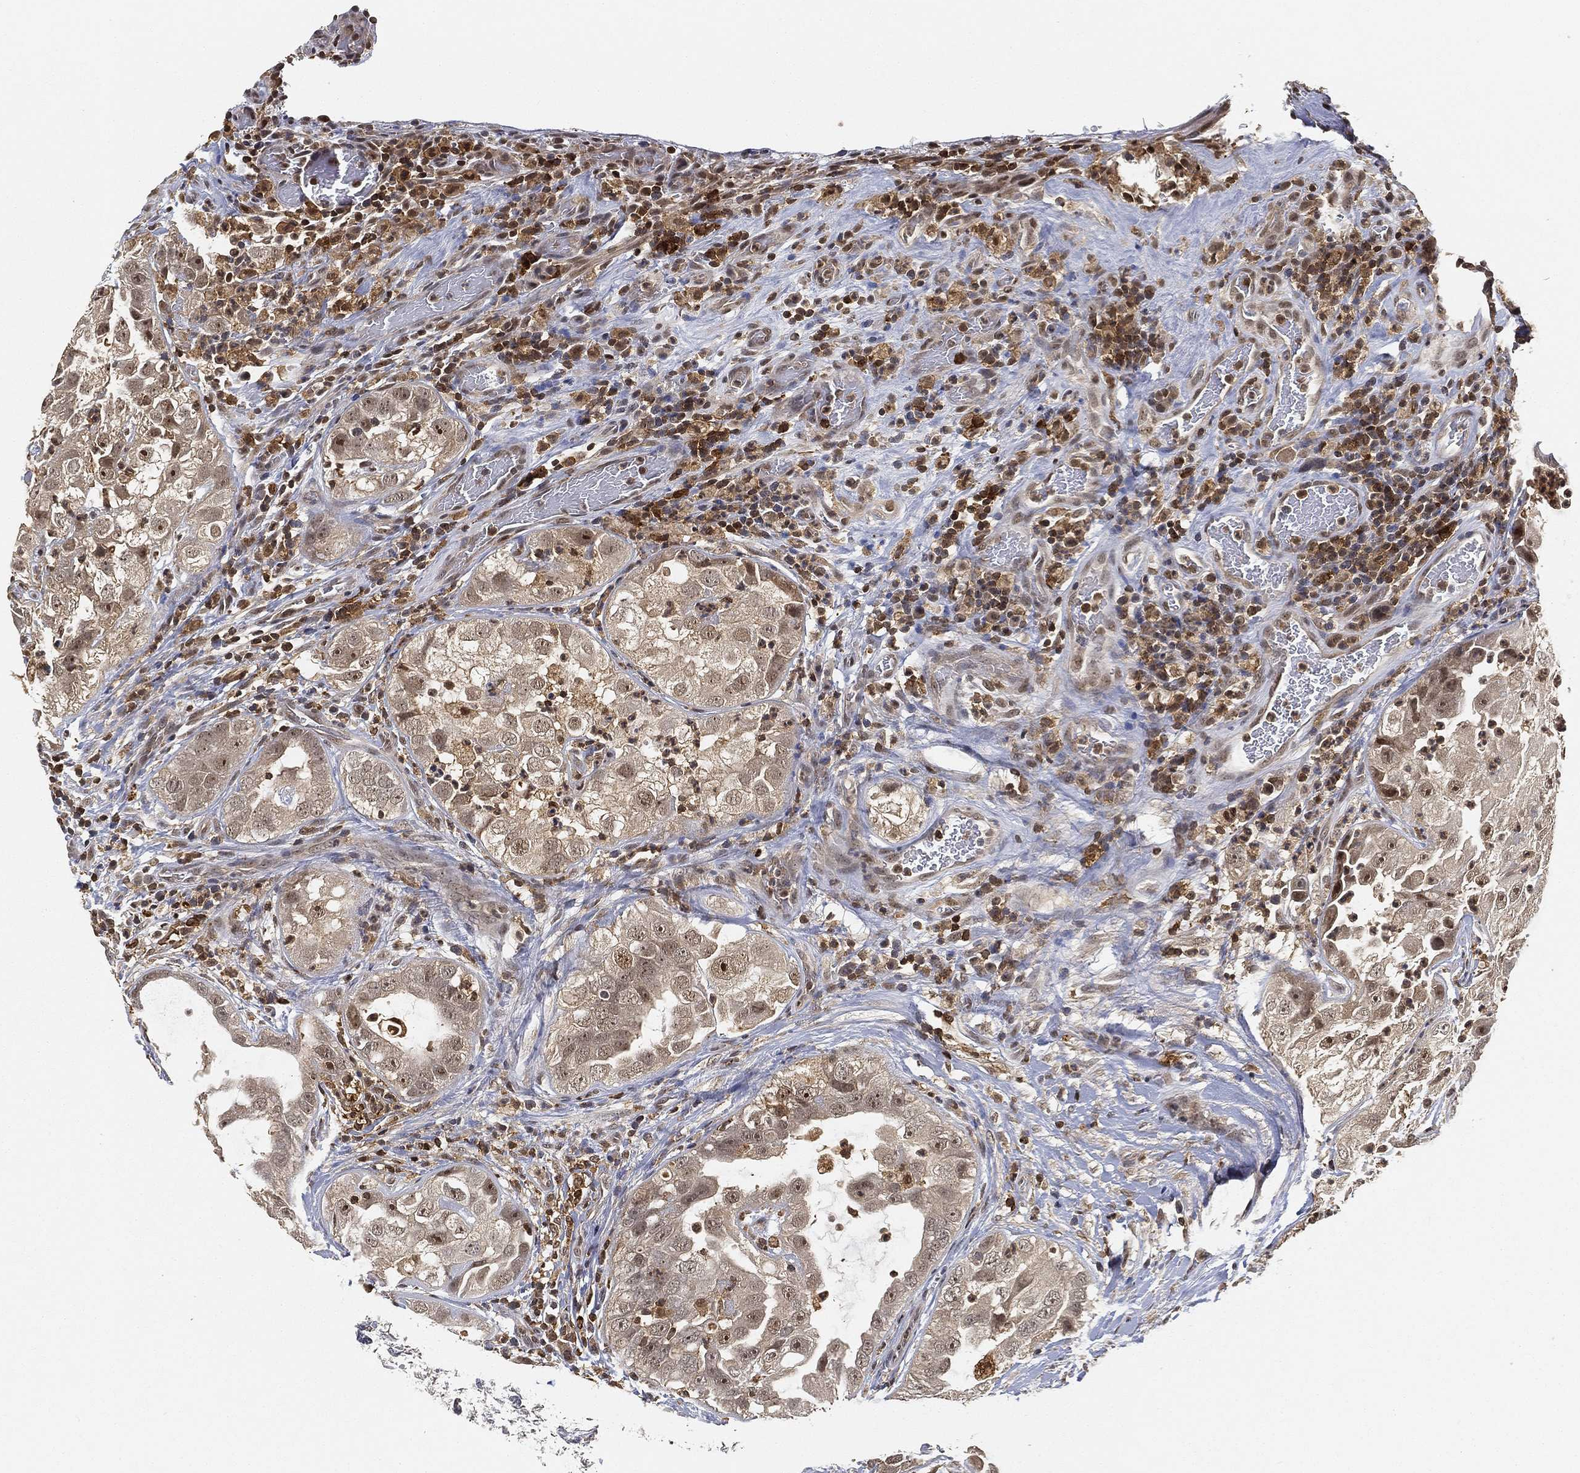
{"staining": {"intensity": "negative", "quantity": "none", "location": "none"}, "tissue": "urothelial cancer", "cell_type": "Tumor cells", "image_type": "cancer", "snomed": [{"axis": "morphology", "description": "Urothelial carcinoma, High grade"}, {"axis": "topography", "description": "Urinary bladder"}], "caption": "IHC image of neoplastic tissue: high-grade urothelial carcinoma stained with DAB (3,3'-diaminobenzidine) reveals no significant protein staining in tumor cells. (Brightfield microscopy of DAB (3,3'-diaminobenzidine) immunohistochemistry (IHC) at high magnification).", "gene": "WDR26", "patient": {"sex": "female", "age": 41}}